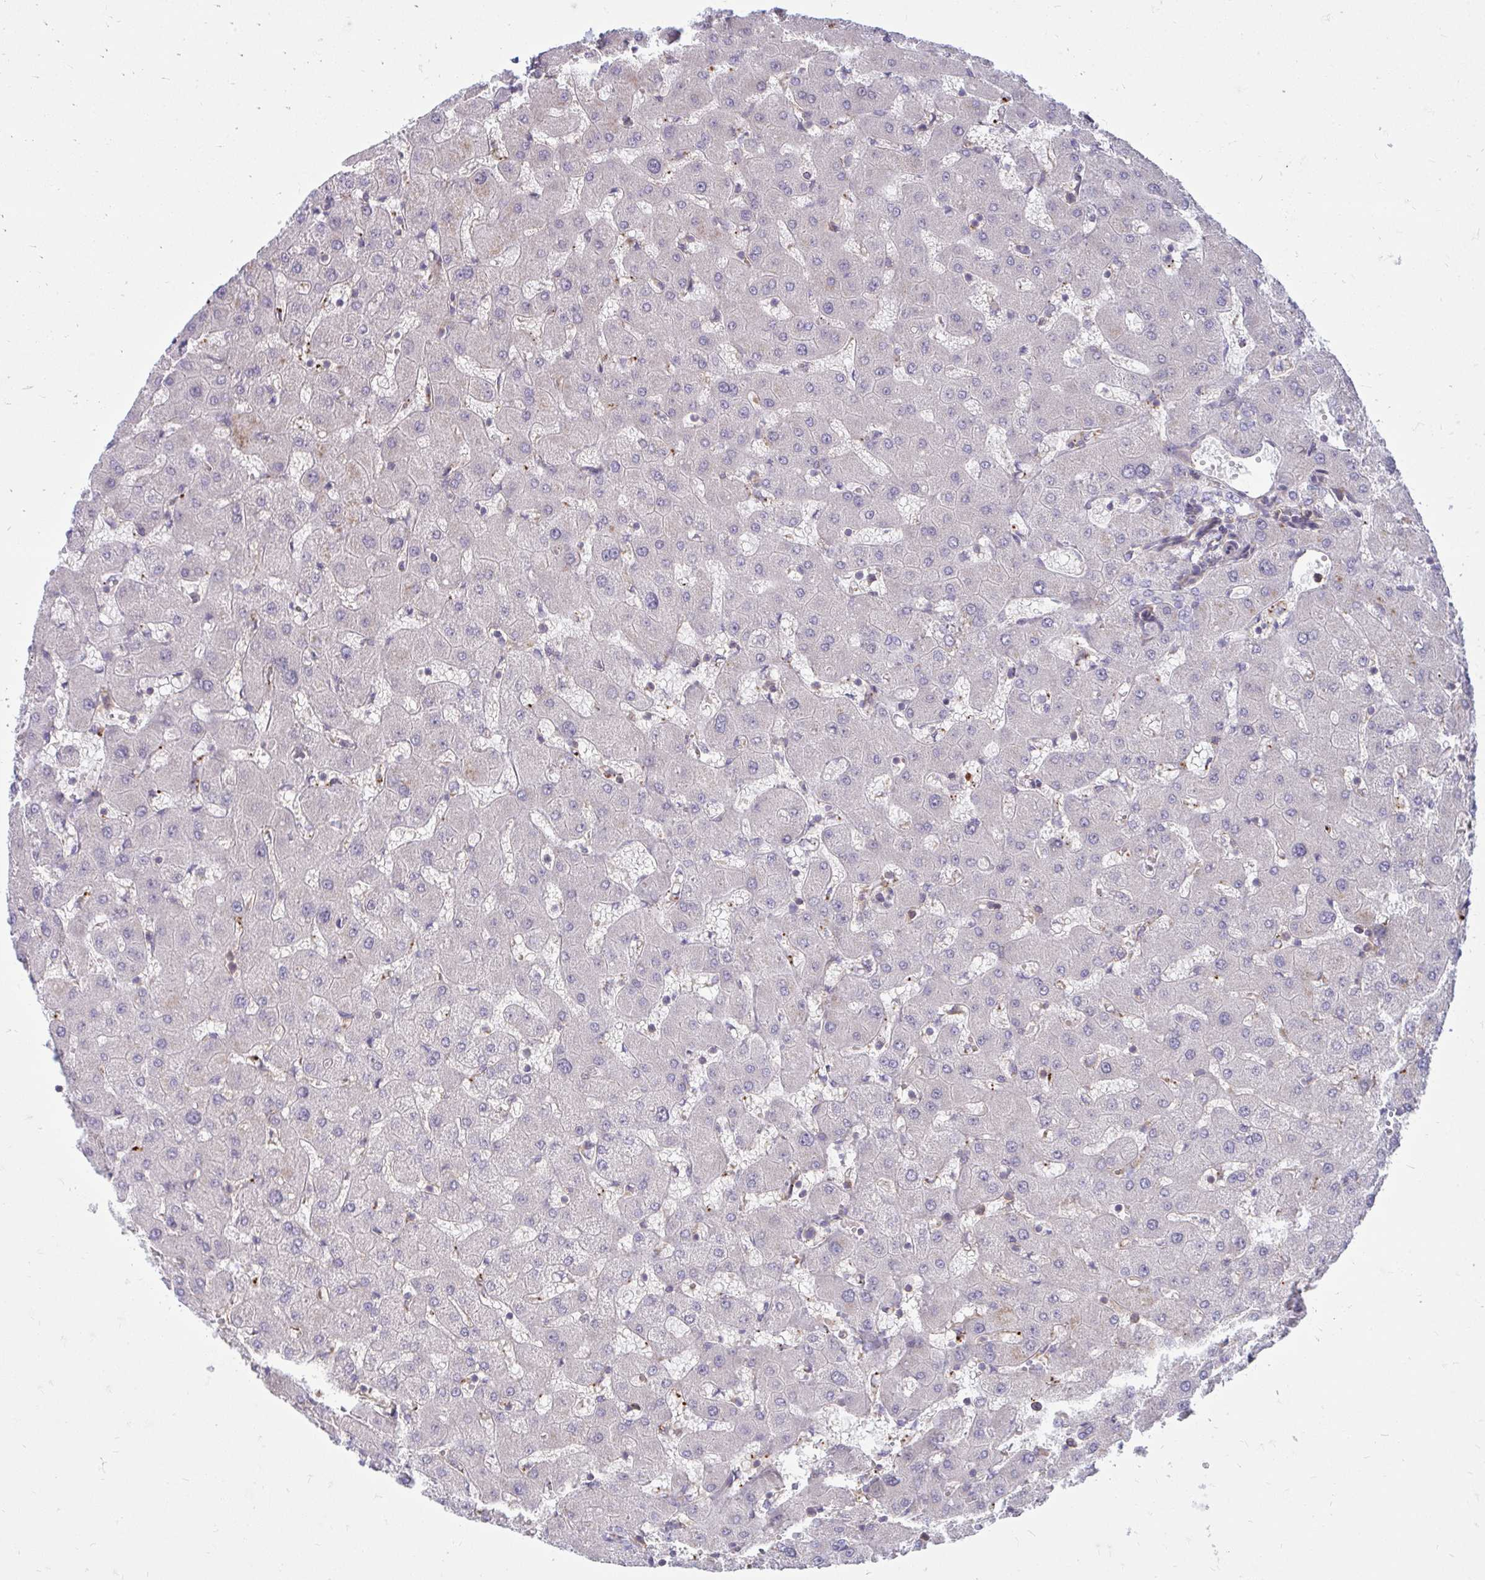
{"staining": {"intensity": "negative", "quantity": "none", "location": "none"}, "tissue": "liver", "cell_type": "Cholangiocytes", "image_type": "normal", "snomed": [{"axis": "morphology", "description": "Normal tissue, NOS"}, {"axis": "topography", "description": "Liver"}], "caption": "This micrograph is of benign liver stained with IHC to label a protein in brown with the nuclei are counter-stained blue. There is no positivity in cholangiocytes.", "gene": "ASAP1", "patient": {"sex": "female", "age": 63}}